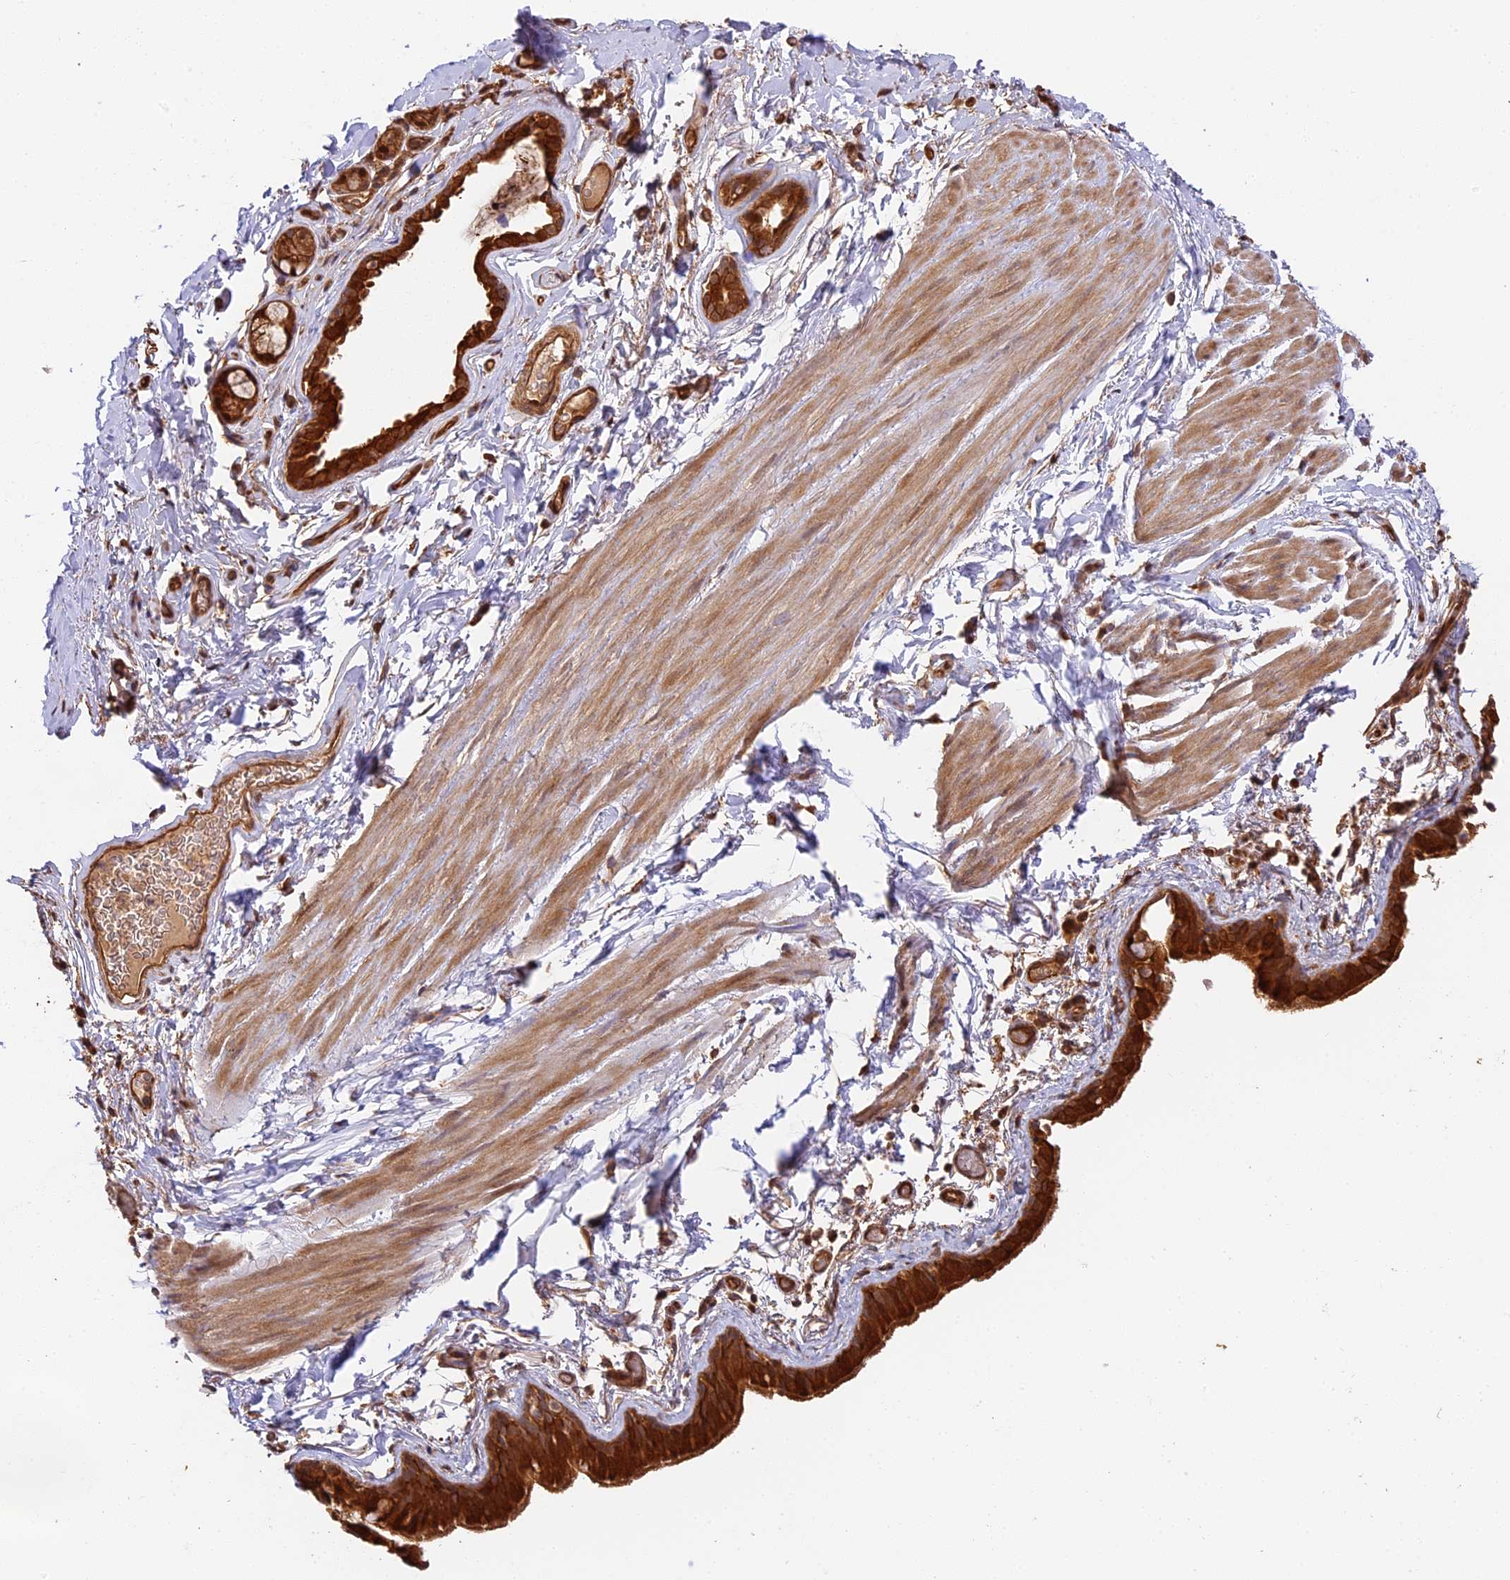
{"staining": {"intensity": "strong", "quantity": ">75%", "location": "cytoplasmic/membranous"}, "tissue": "bronchus", "cell_type": "Respiratory epithelial cells", "image_type": "normal", "snomed": [{"axis": "morphology", "description": "Normal tissue, NOS"}, {"axis": "topography", "description": "Cartilage tissue"}], "caption": "This photomicrograph exhibits unremarkable bronchus stained with immunohistochemistry to label a protein in brown. The cytoplasmic/membranous of respiratory epithelial cells show strong positivity for the protein. Nuclei are counter-stained blue.", "gene": "PPP1R37", "patient": {"sex": "male", "age": 63}}